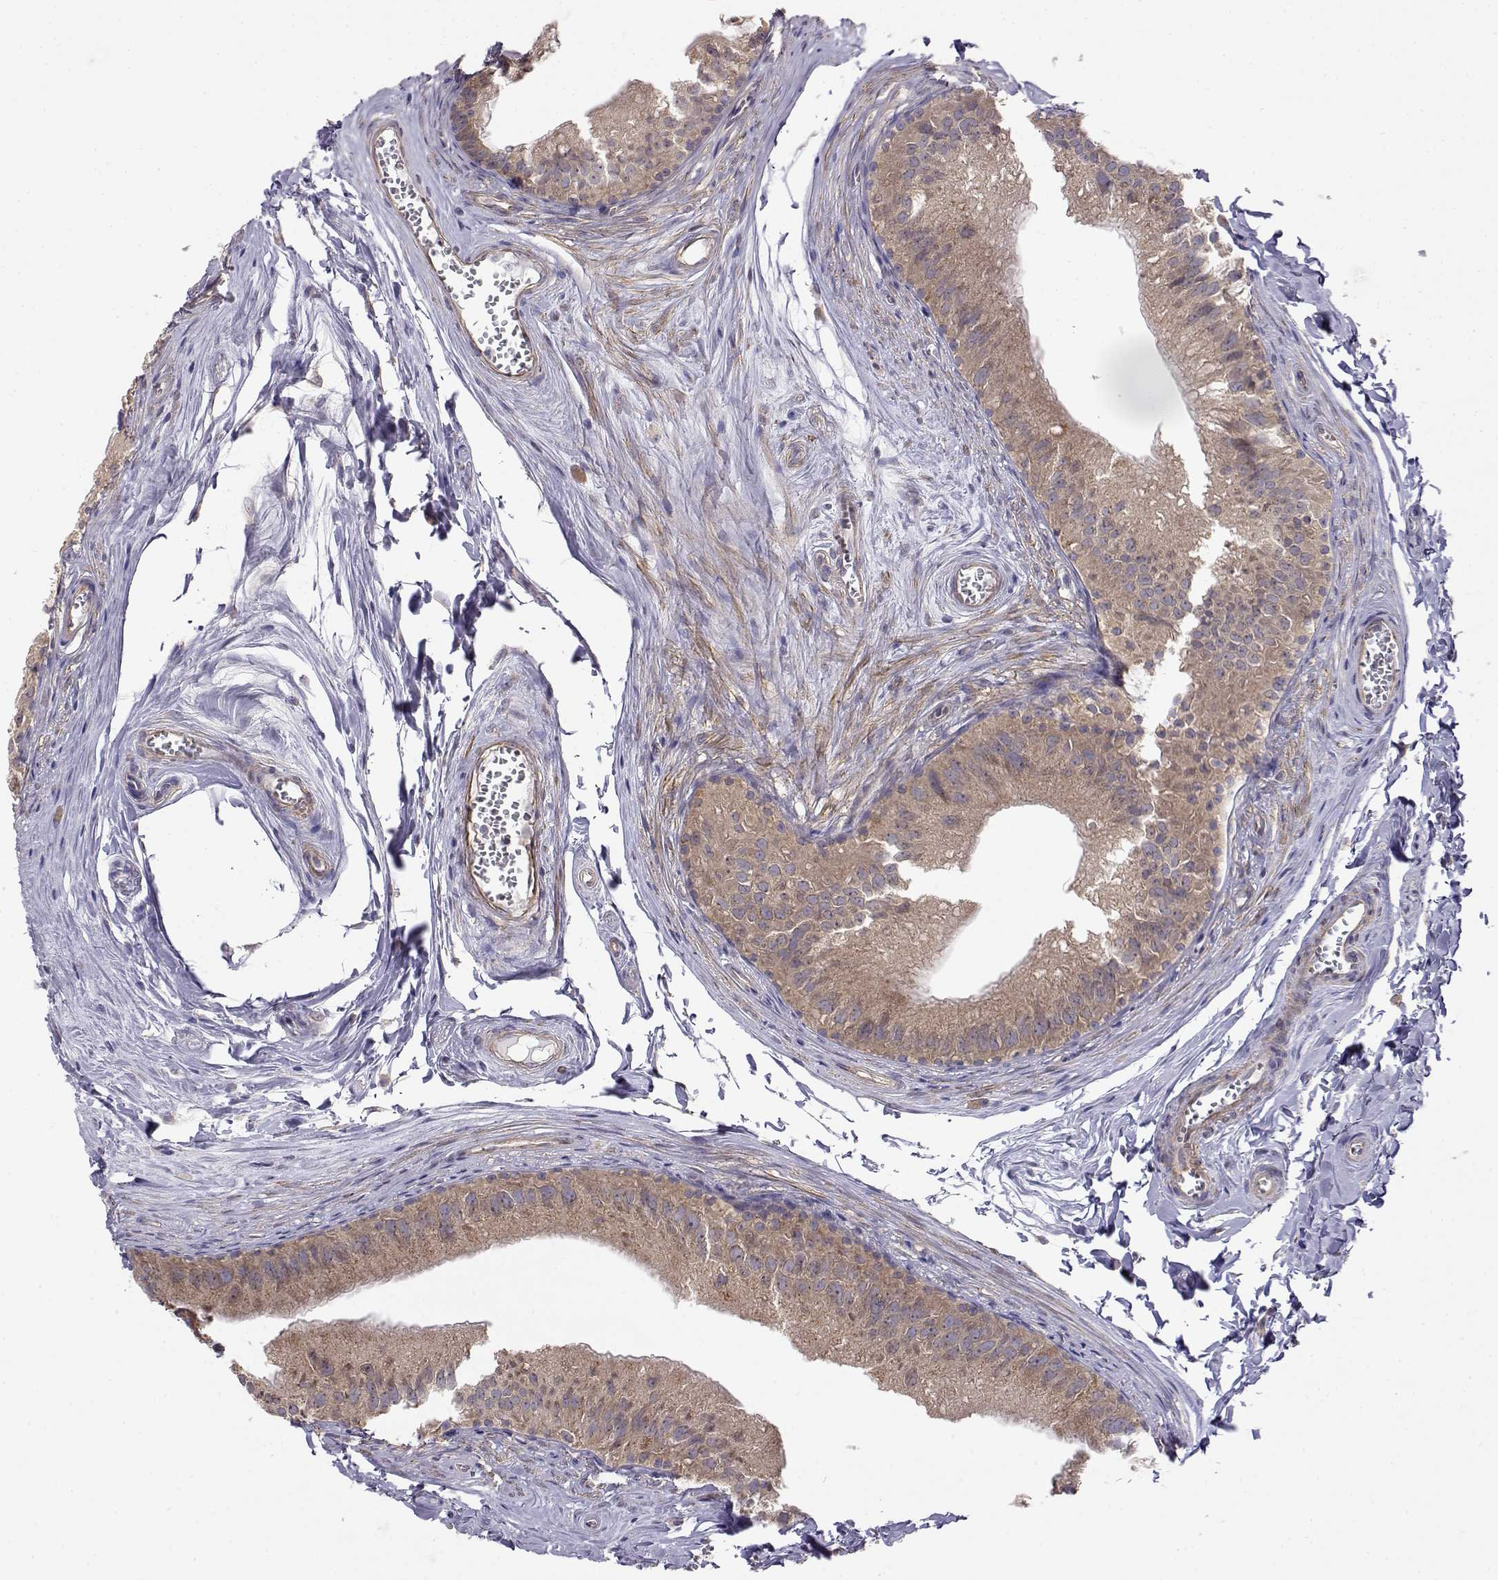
{"staining": {"intensity": "weak", "quantity": ">75%", "location": "cytoplasmic/membranous"}, "tissue": "epididymis", "cell_type": "Glandular cells", "image_type": "normal", "snomed": [{"axis": "morphology", "description": "Normal tissue, NOS"}, {"axis": "topography", "description": "Epididymis"}], "caption": "An immunohistochemistry (IHC) photomicrograph of benign tissue is shown. Protein staining in brown labels weak cytoplasmic/membranous positivity in epididymis within glandular cells. (DAB (3,3'-diaminobenzidine) IHC, brown staining for protein, blue staining for nuclei).", "gene": "PAIP1", "patient": {"sex": "male", "age": 45}}